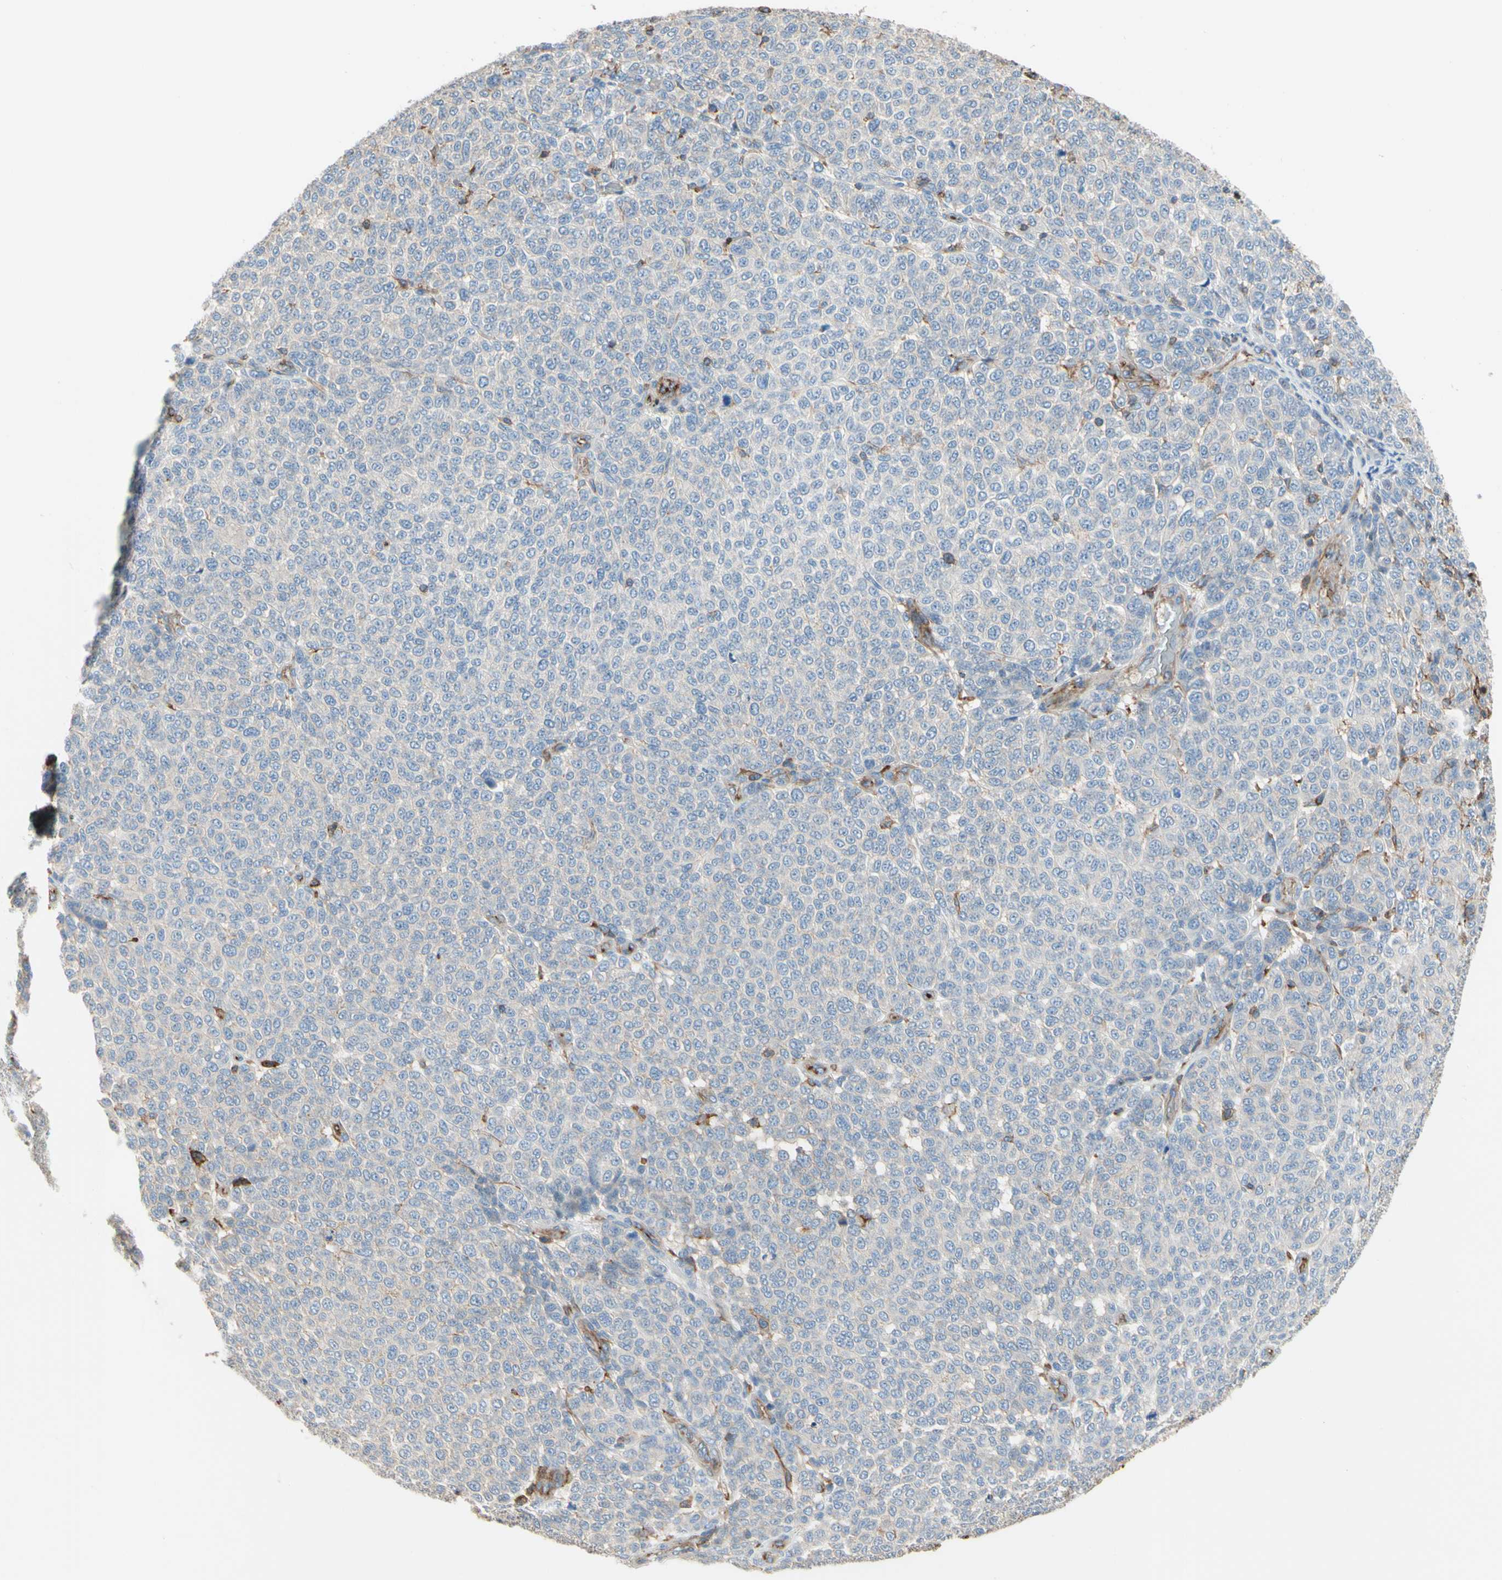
{"staining": {"intensity": "negative", "quantity": "none", "location": "none"}, "tissue": "melanoma", "cell_type": "Tumor cells", "image_type": "cancer", "snomed": [{"axis": "morphology", "description": "Malignant melanoma, NOS"}, {"axis": "topography", "description": "Skin"}], "caption": "The immunohistochemistry micrograph has no significant positivity in tumor cells of melanoma tissue. (Stains: DAB immunohistochemistry (IHC) with hematoxylin counter stain, Microscopy: brightfield microscopy at high magnification).", "gene": "SEMA4C", "patient": {"sex": "male", "age": 59}}